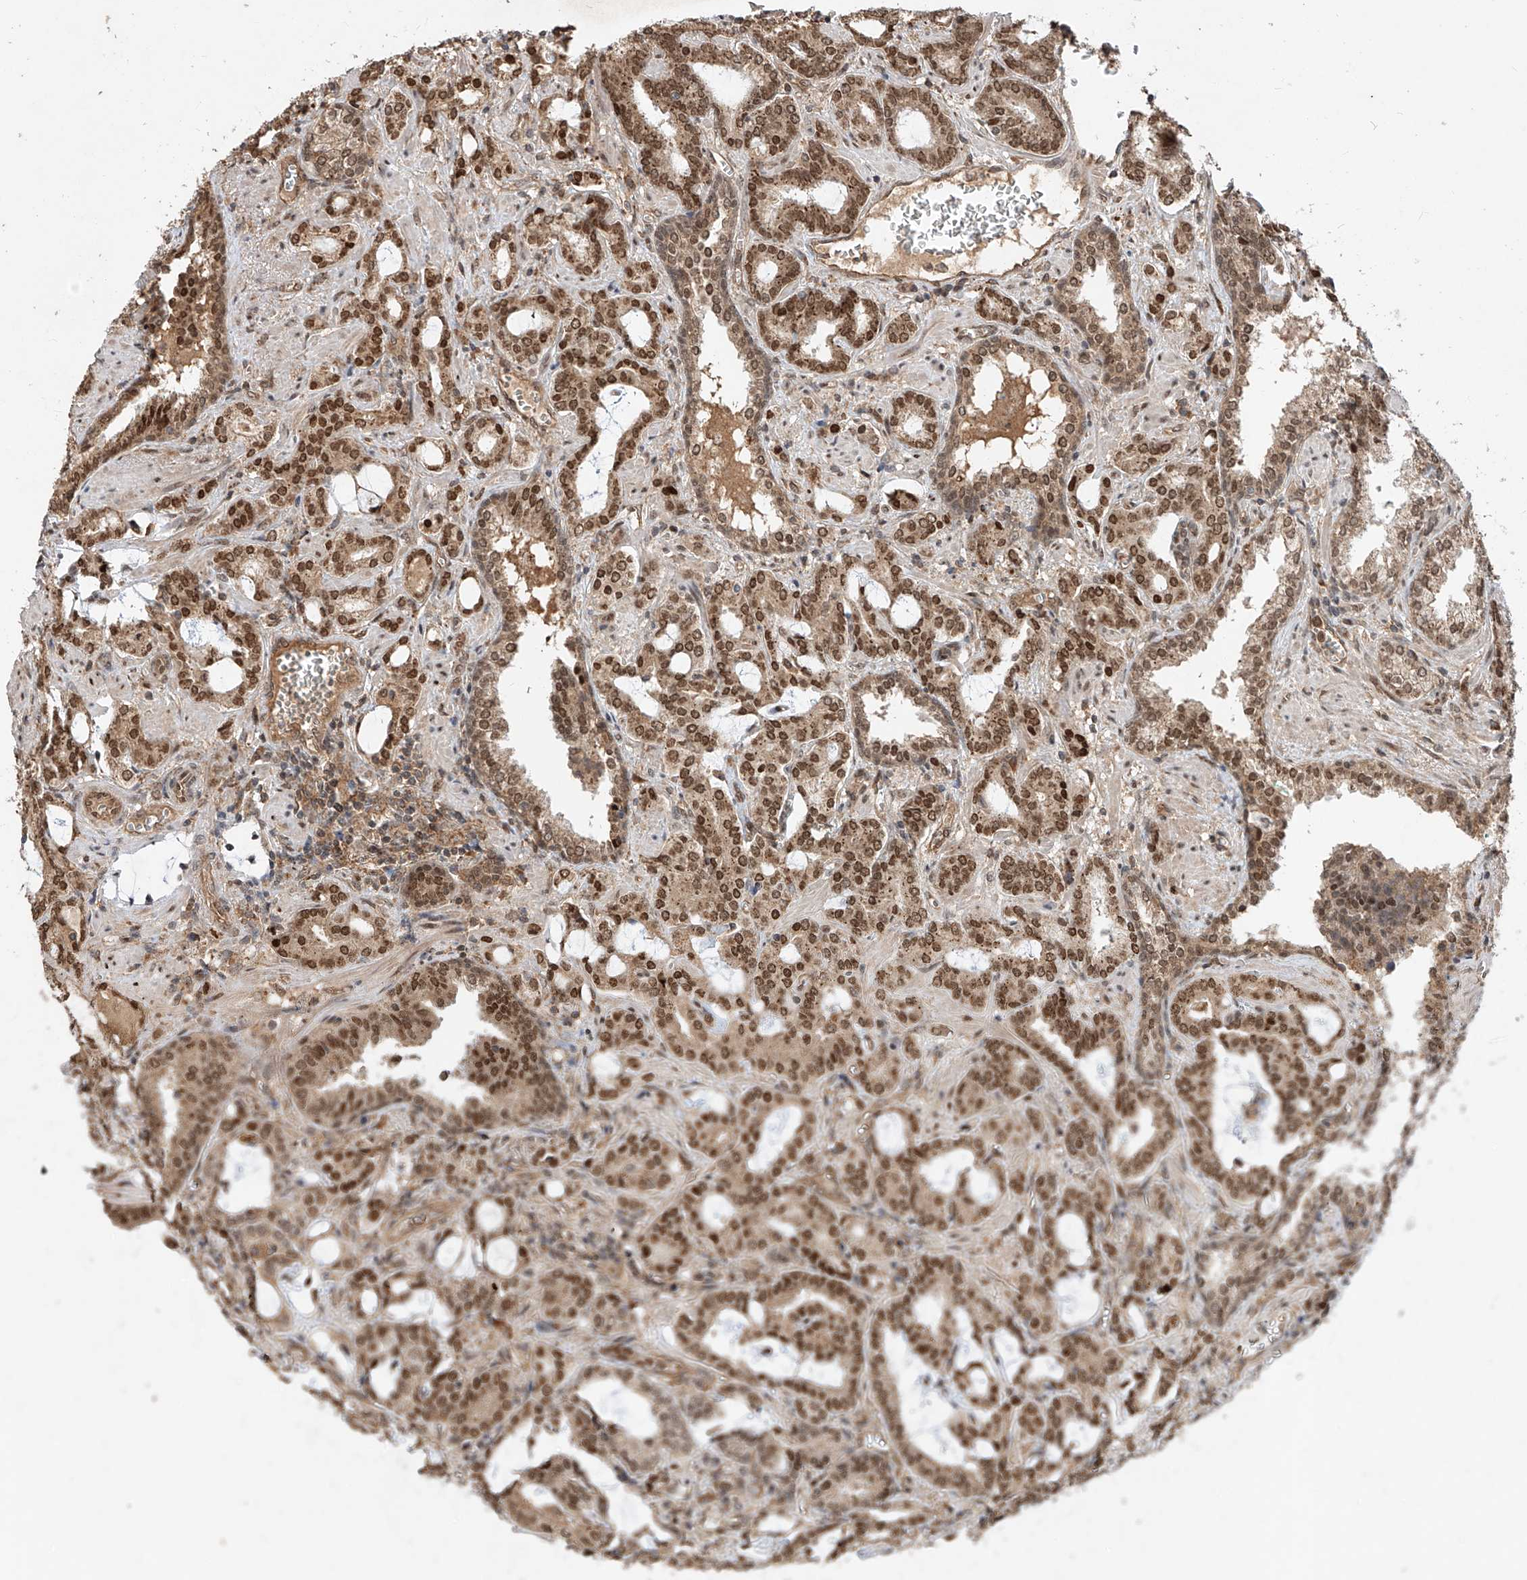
{"staining": {"intensity": "strong", "quantity": ">75%", "location": "cytoplasmic/membranous,nuclear"}, "tissue": "prostate cancer", "cell_type": "Tumor cells", "image_type": "cancer", "snomed": [{"axis": "morphology", "description": "Adenocarcinoma, High grade"}, {"axis": "topography", "description": "Prostate and seminal vesicle, NOS"}], "caption": "An IHC image of tumor tissue is shown. Protein staining in brown highlights strong cytoplasmic/membranous and nuclear positivity in prostate cancer within tumor cells.", "gene": "RILPL2", "patient": {"sex": "male", "age": 67}}